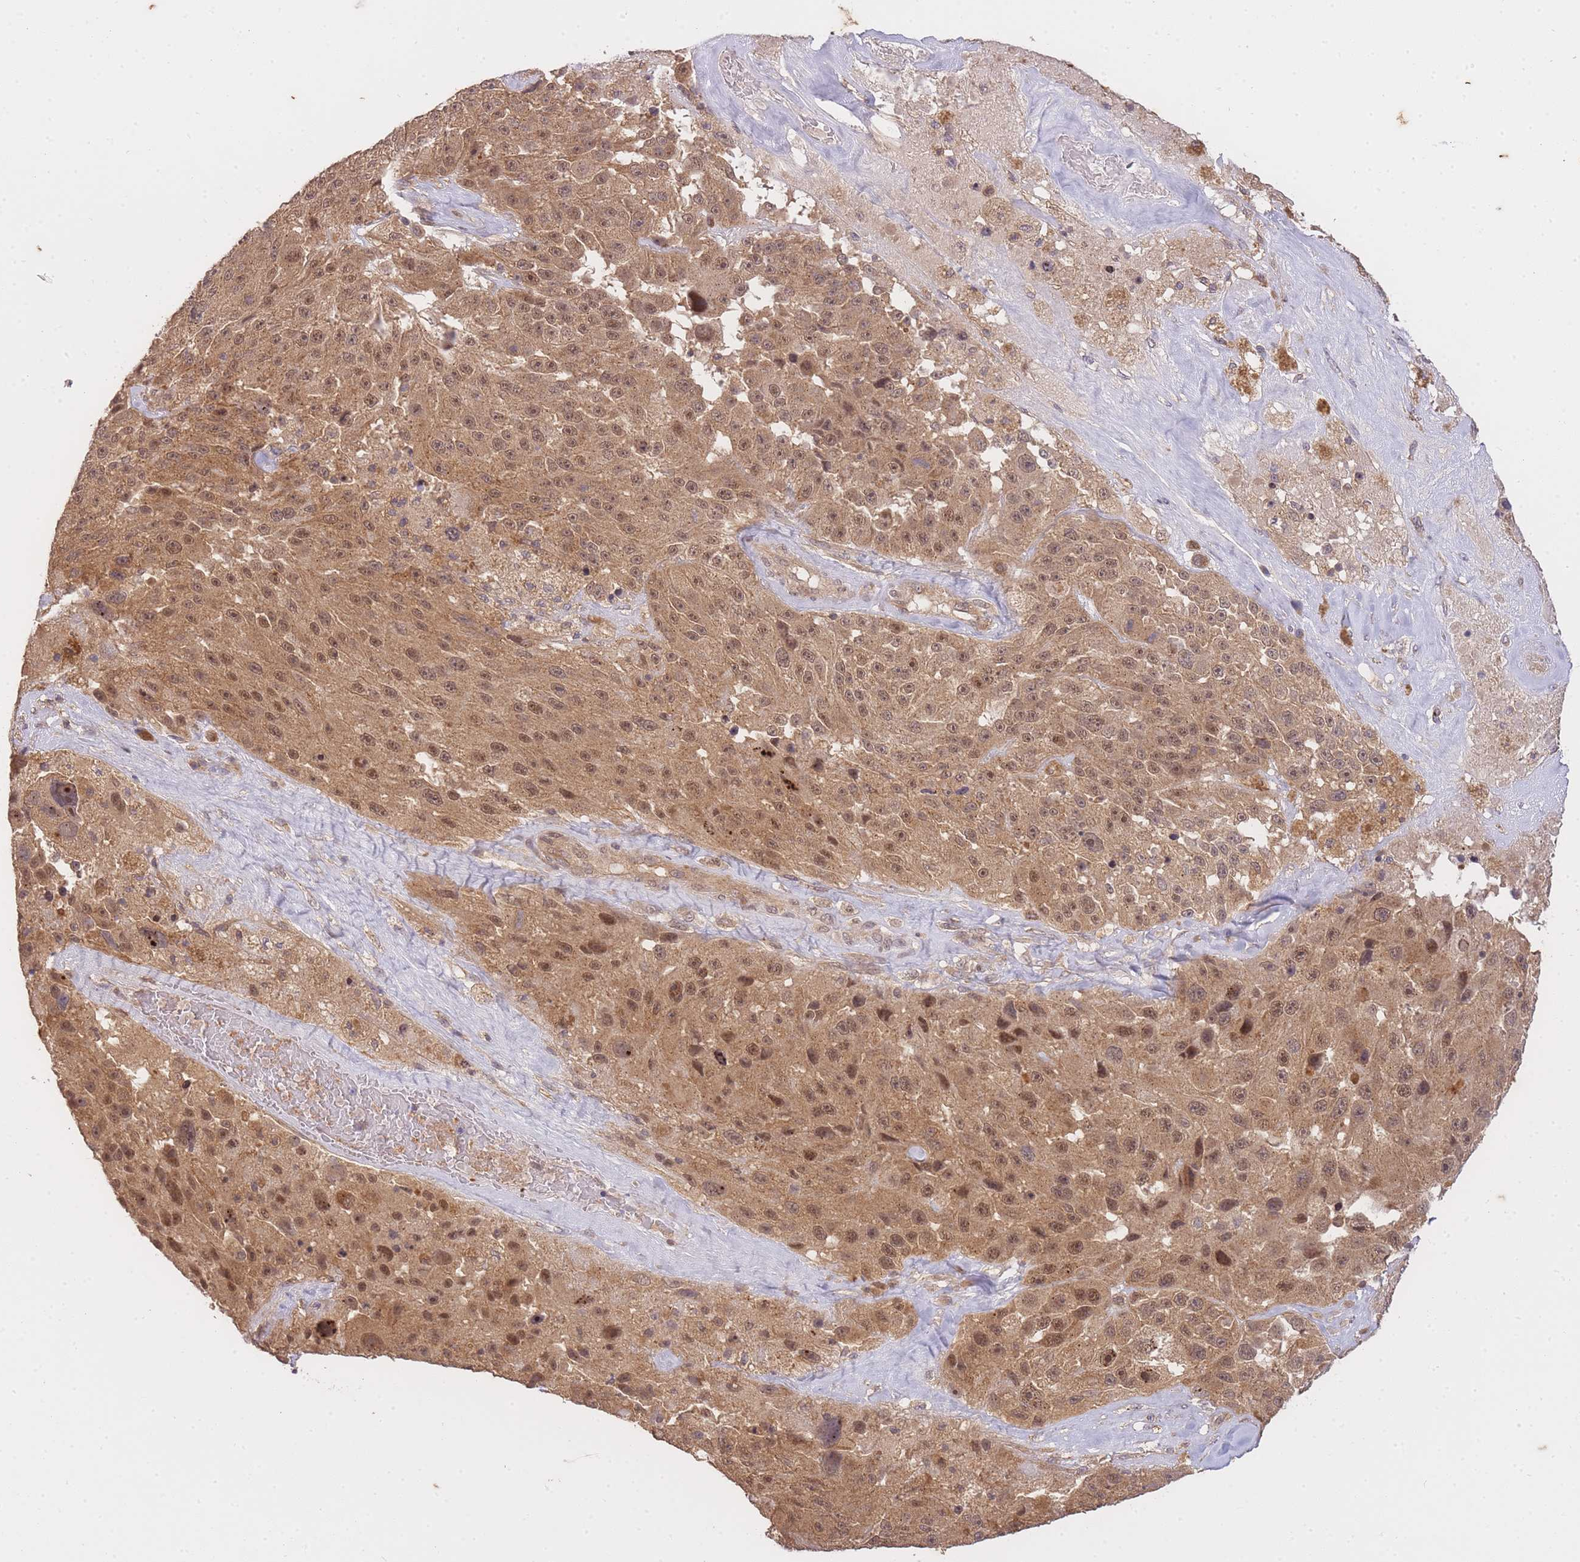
{"staining": {"intensity": "moderate", "quantity": ">75%", "location": "cytoplasmic/membranous,nuclear"}, "tissue": "melanoma", "cell_type": "Tumor cells", "image_type": "cancer", "snomed": [{"axis": "morphology", "description": "Malignant melanoma, Metastatic site"}, {"axis": "topography", "description": "Lymph node"}], "caption": "An image showing moderate cytoplasmic/membranous and nuclear positivity in about >75% of tumor cells in melanoma, as visualized by brown immunohistochemical staining.", "gene": "ST8SIA4", "patient": {"sex": "male", "age": 62}}